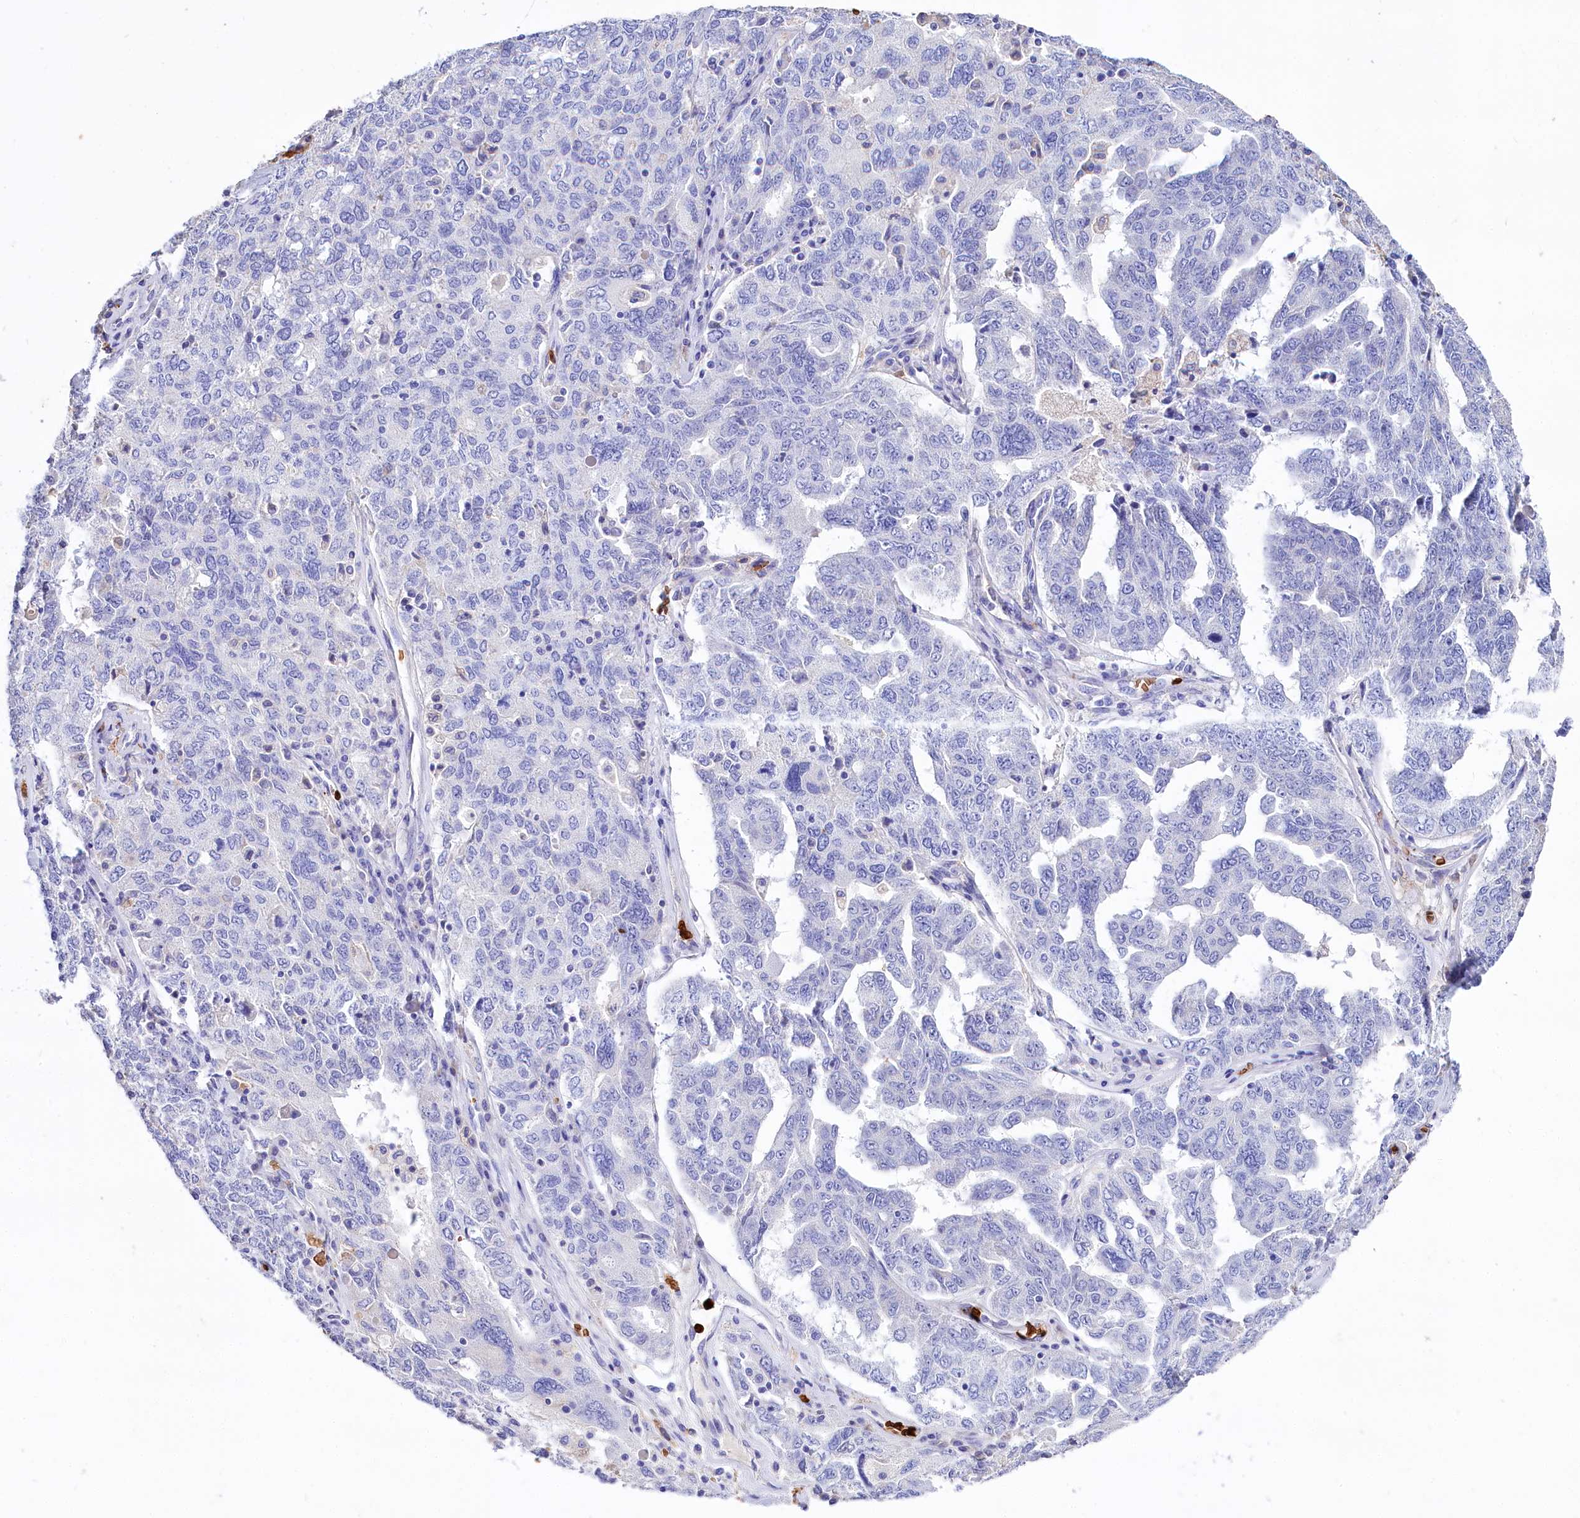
{"staining": {"intensity": "negative", "quantity": "none", "location": "none"}, "tissue": "ovarian cancer", "cell_type": "Tumor cells", "image_type": "cancer", "snomed": [{"axis": "morphology", "description": "Carcinoma, endometroid"}, {"axis": "topography", "description": "Ovary"}], "caption": "IHC micrograph of neoplastic tissue: human ovarian cancer stained with DAB (3,3'-diaminobenzidine) shows no significant protein staining in tumor cells. (Immunohistochemistry (ihc), brightfield microscopy, high magnification).", "gene": "RPUSD3", "patient": {"sex": "female", "age": 62}}